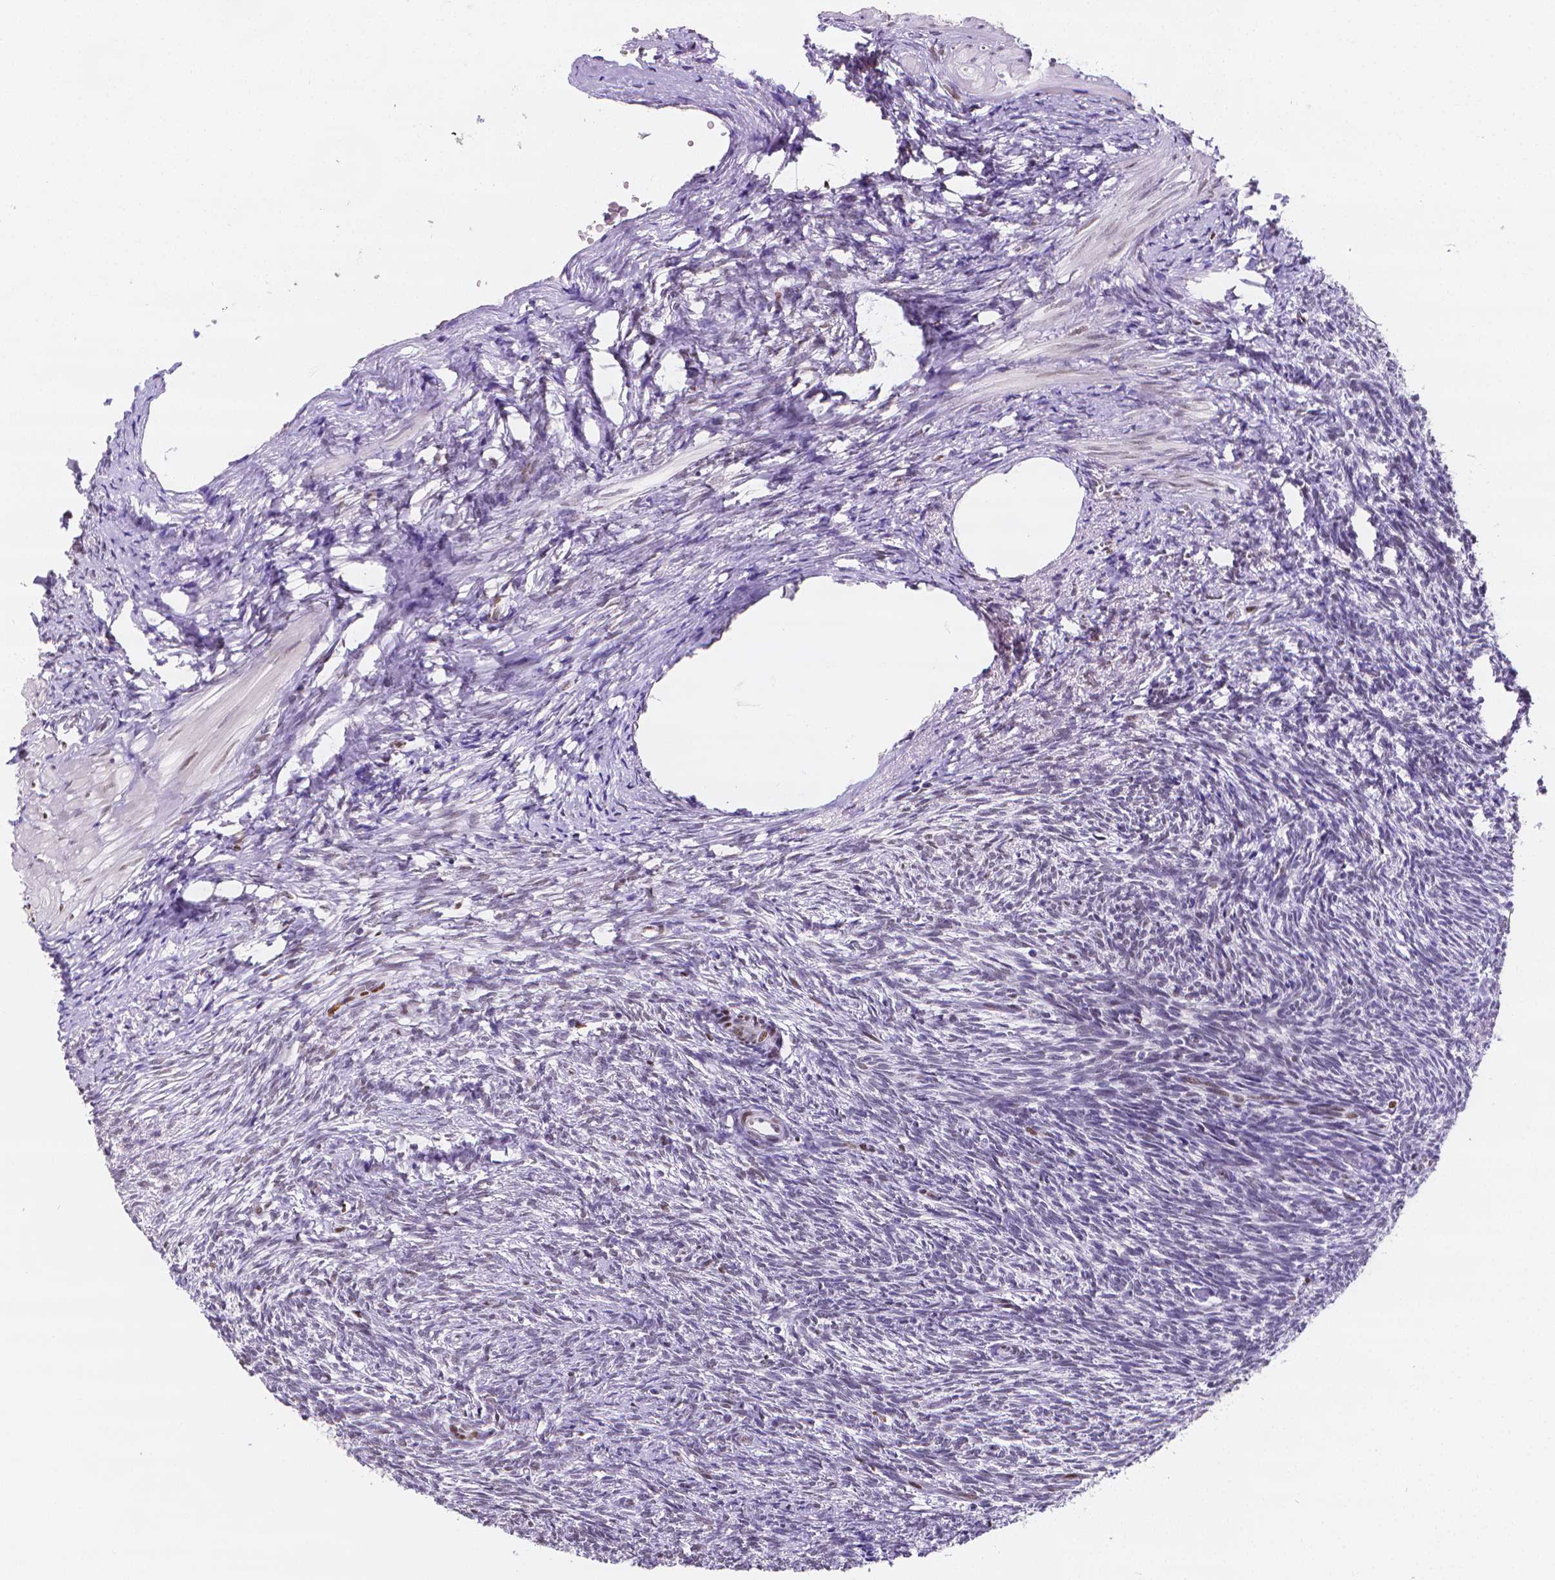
{"staining": {"intensity": "negative", "quantity": "none", "location": "none"}, "tissue": "ovary", "cell_type": "Ovarian stroma cells", "image_type": "normal", "snomed": [{"axis": "morphology", "description": "Normal tissue, NOS"}, {"axis": "topography", "description": "Ovary"}], "caption": "IHC of normal human ovary displays no staining in ovarian stroma cells.", "gene": "MEF2C", "patient": {"sex": "female", "age": 46}}